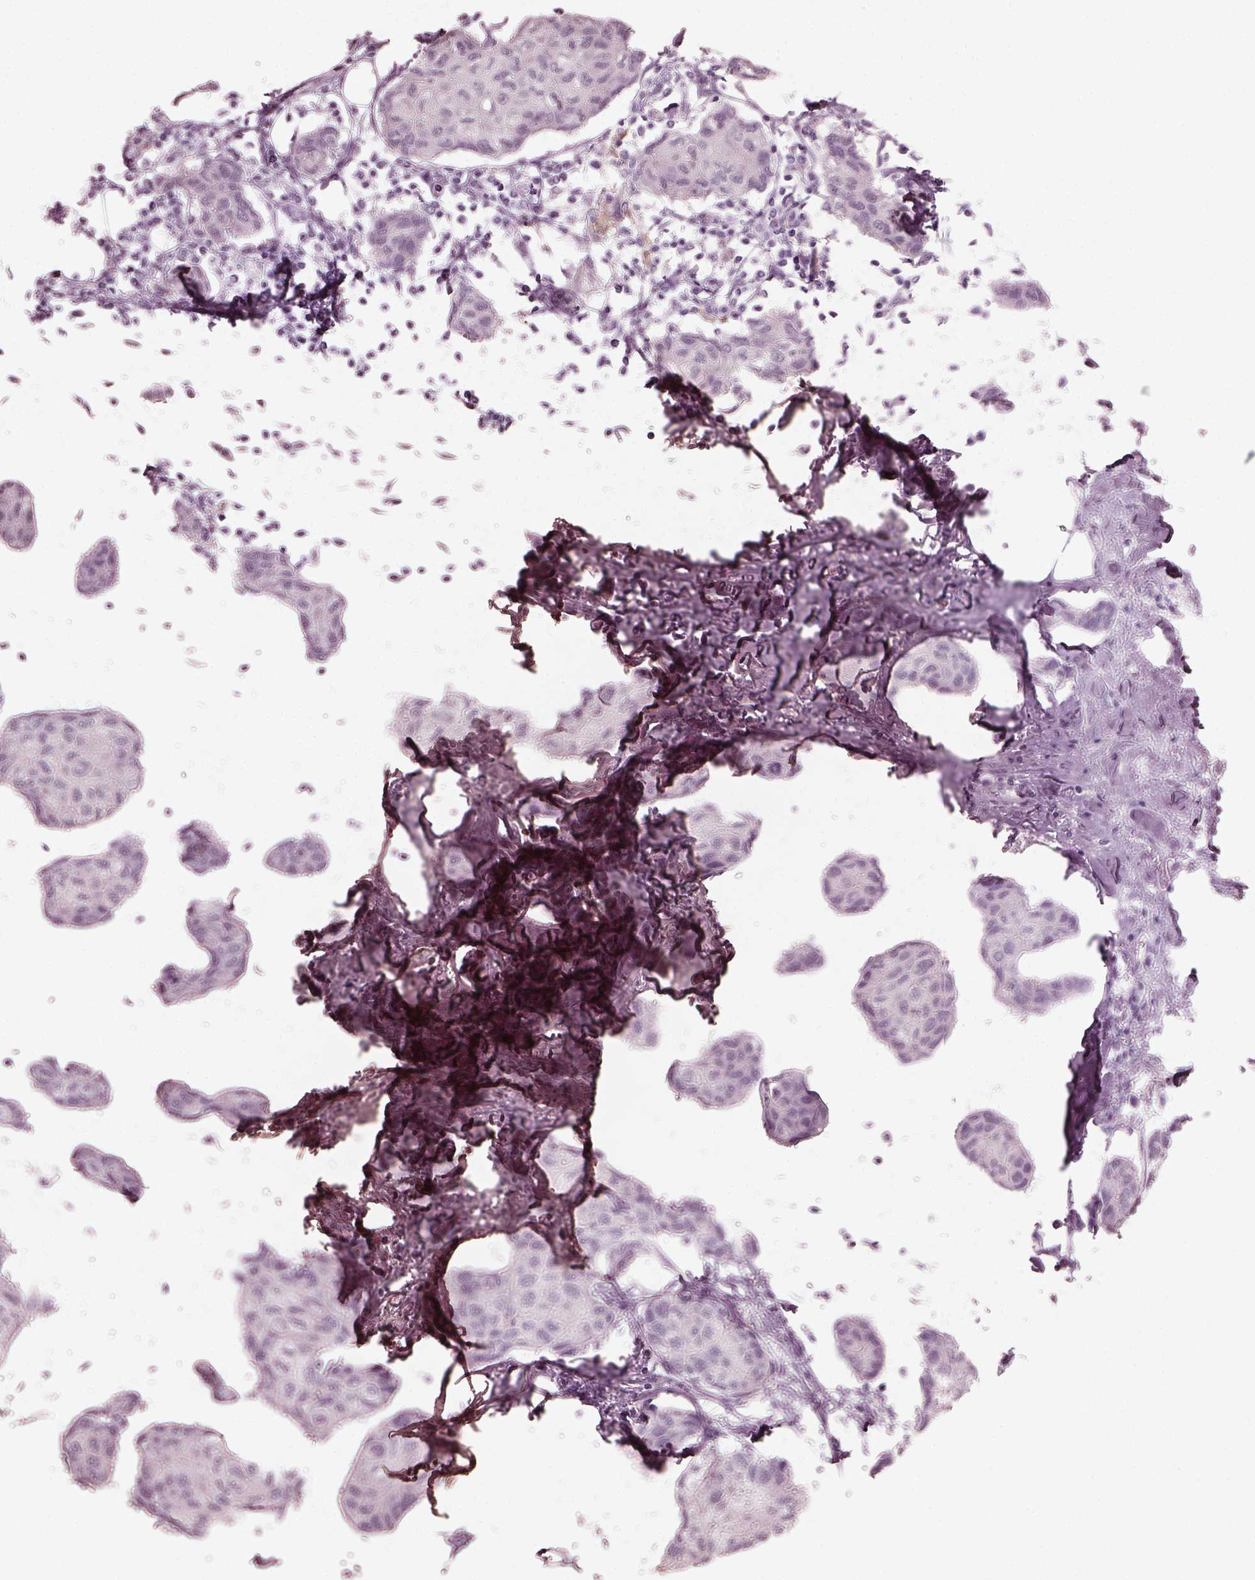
{"staining": {"intensity": "negative", "quantity": "none", "location": "none"}, "tissue": "breast cancer", "cell_type": "Tumor cells", "image_type": "cancer", "snomed": [{"axis": "morphology", "description": "Duct carcinoma"}, {"axis": "topography", "description": "Breast"}], "caption": "This micrograph is of breast cancer stained with immunohistochemistry to label a protein in brown with the nuclei are counter-stained blue. There is no staining in tumor cells.", "gene": "C2orf81", "patient": {"sex": "female", "age": 80}}